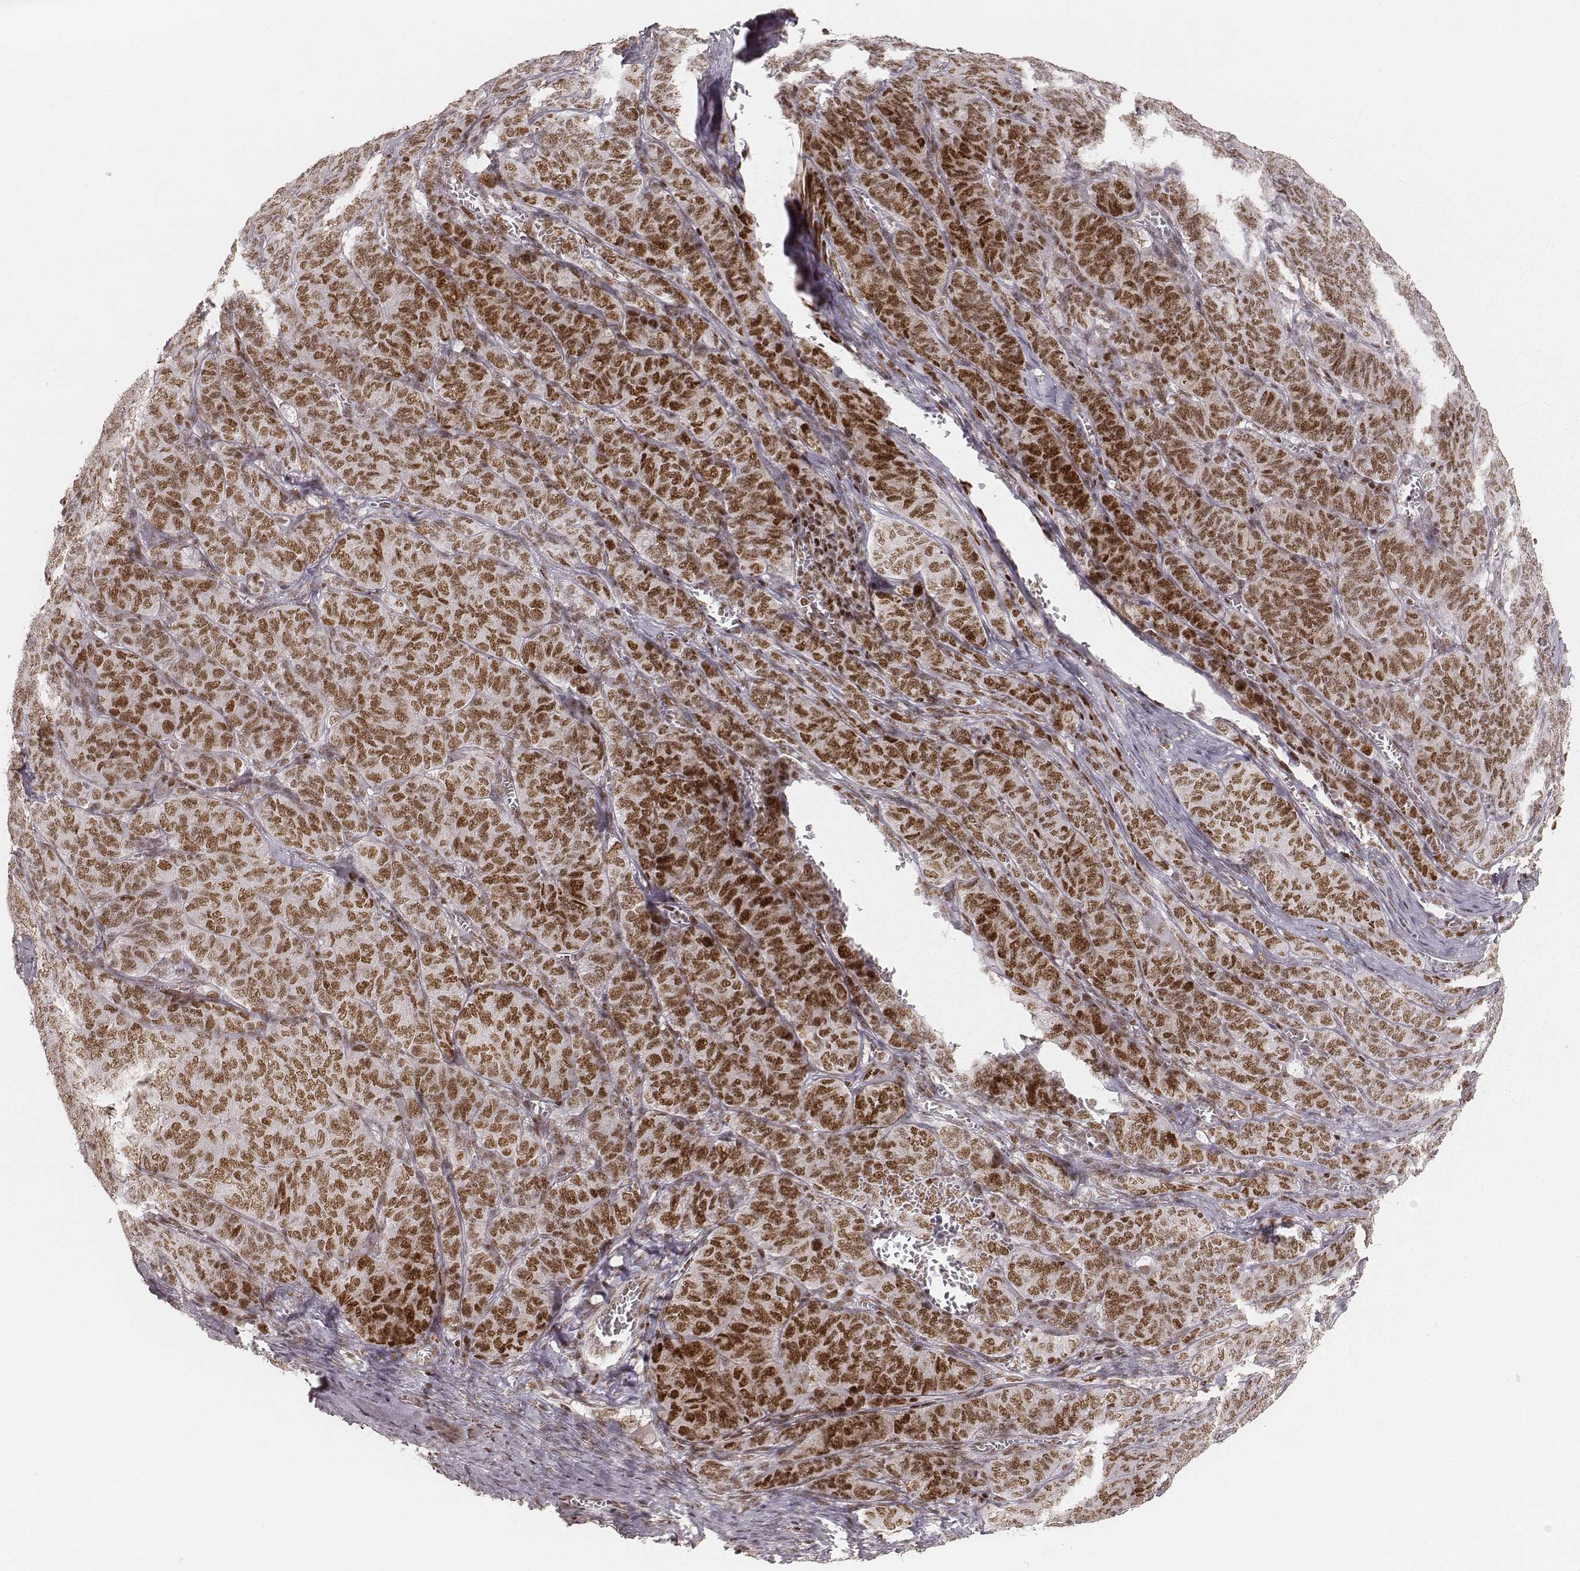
{"staining": {"intensity": "moderate", "quantity": ">75%", "location": "nuclear"}, "tissue": "ovarian cancer", "cell_type": "Tumor cells", "image_type": "cancer", "snomed": [{"axis": "morphology", "description": "Carcinoma, endometroid"}, {"axis": "topography", "description": "Ovary"}], "caption": "Immunohistochemistry staining of endometroid carcinoma (ovarian), which reveals medium levels of moderate nuclear expression in about >75% of tumor cells indicating moderate nuclear protein expression. The staining was performed using DAB (3,3'-diaminobenzidine) (brown) for protein detection and nuclei were counterstained in hematoxylin (blue).", "gene": "HNRNPC", "patient": {"sex": "female", "age": 80}}